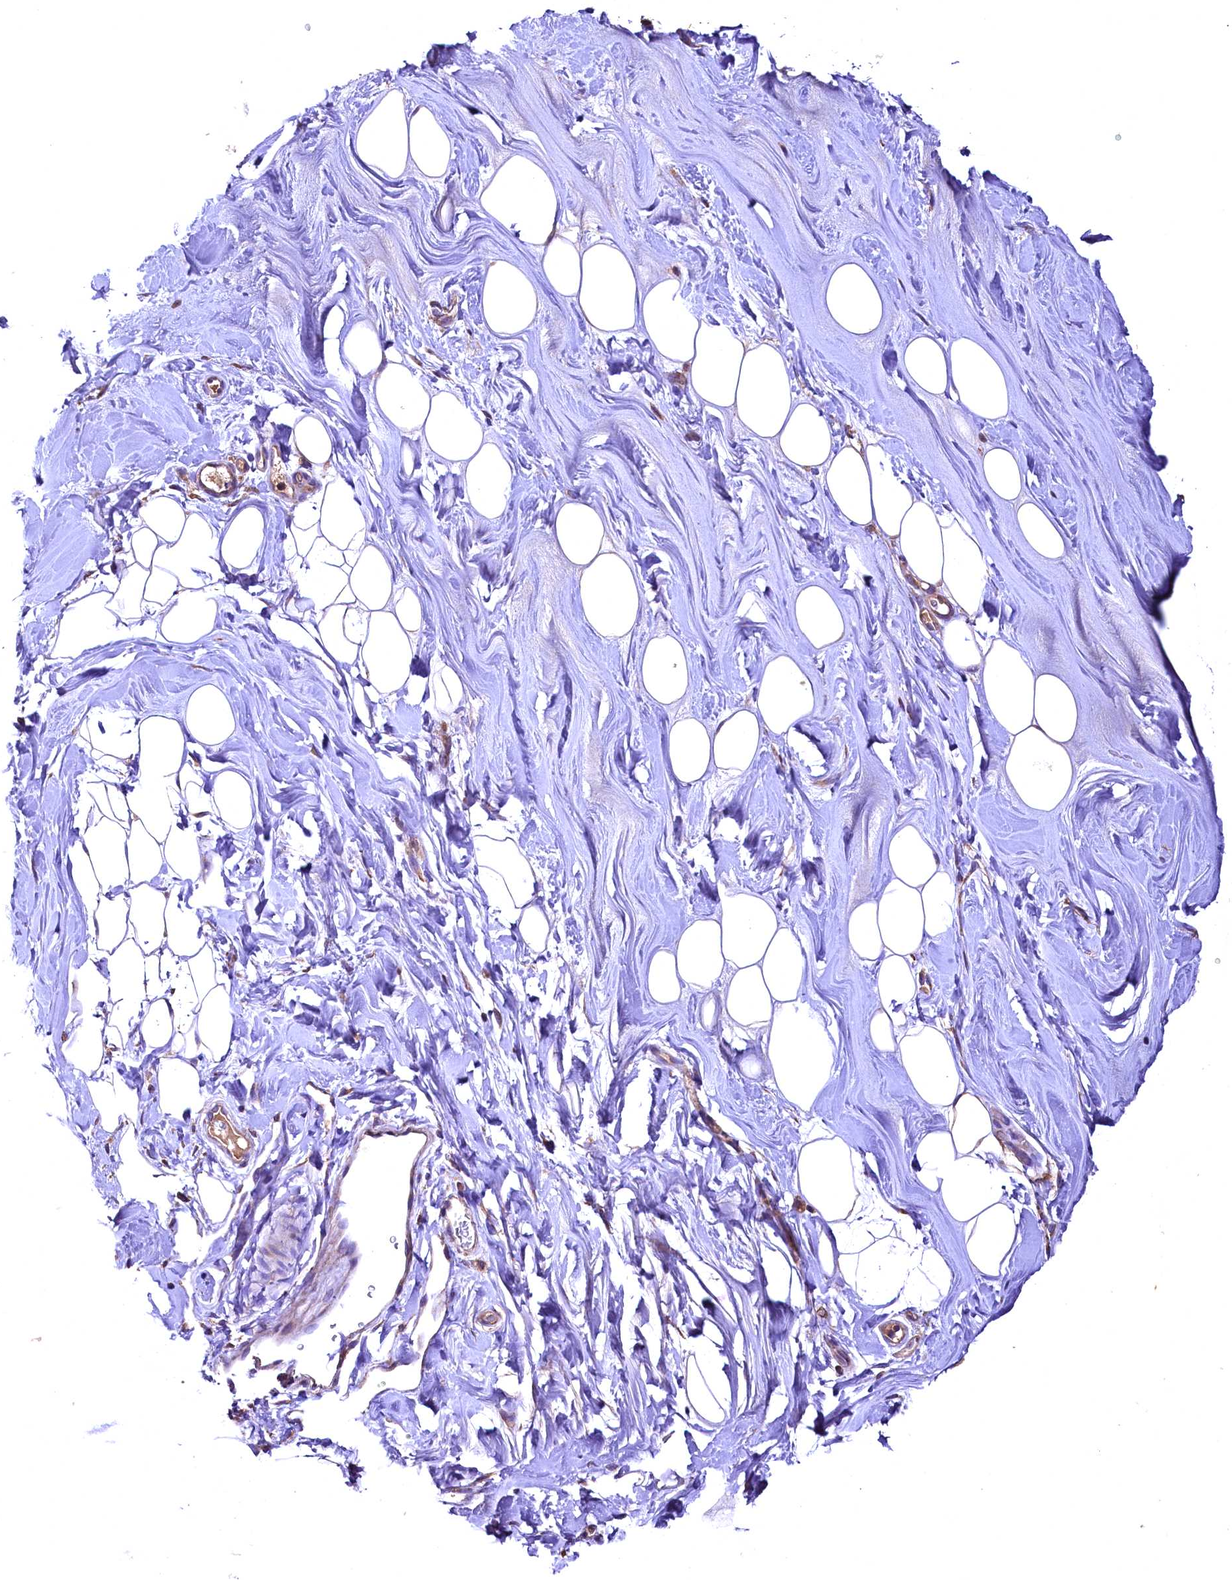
{"staining": {"intensity": "negative", "quantity": "none", "location": "none"}, "tissue": "adipose tissue", "cell_type": "Adipocytes", "image_type": "normal", "snomed": [{"axis": "morphology", "description": "Normal tissue, NOS"}, {"axis": "topography", "description": "Breast"}], "caption": "The immunohistochemistry photomicrograph has no significant staining in adipocytes of adipose tissue.", "gene": "ENKD1", "patient": {"sex": "female", "age": 26}}